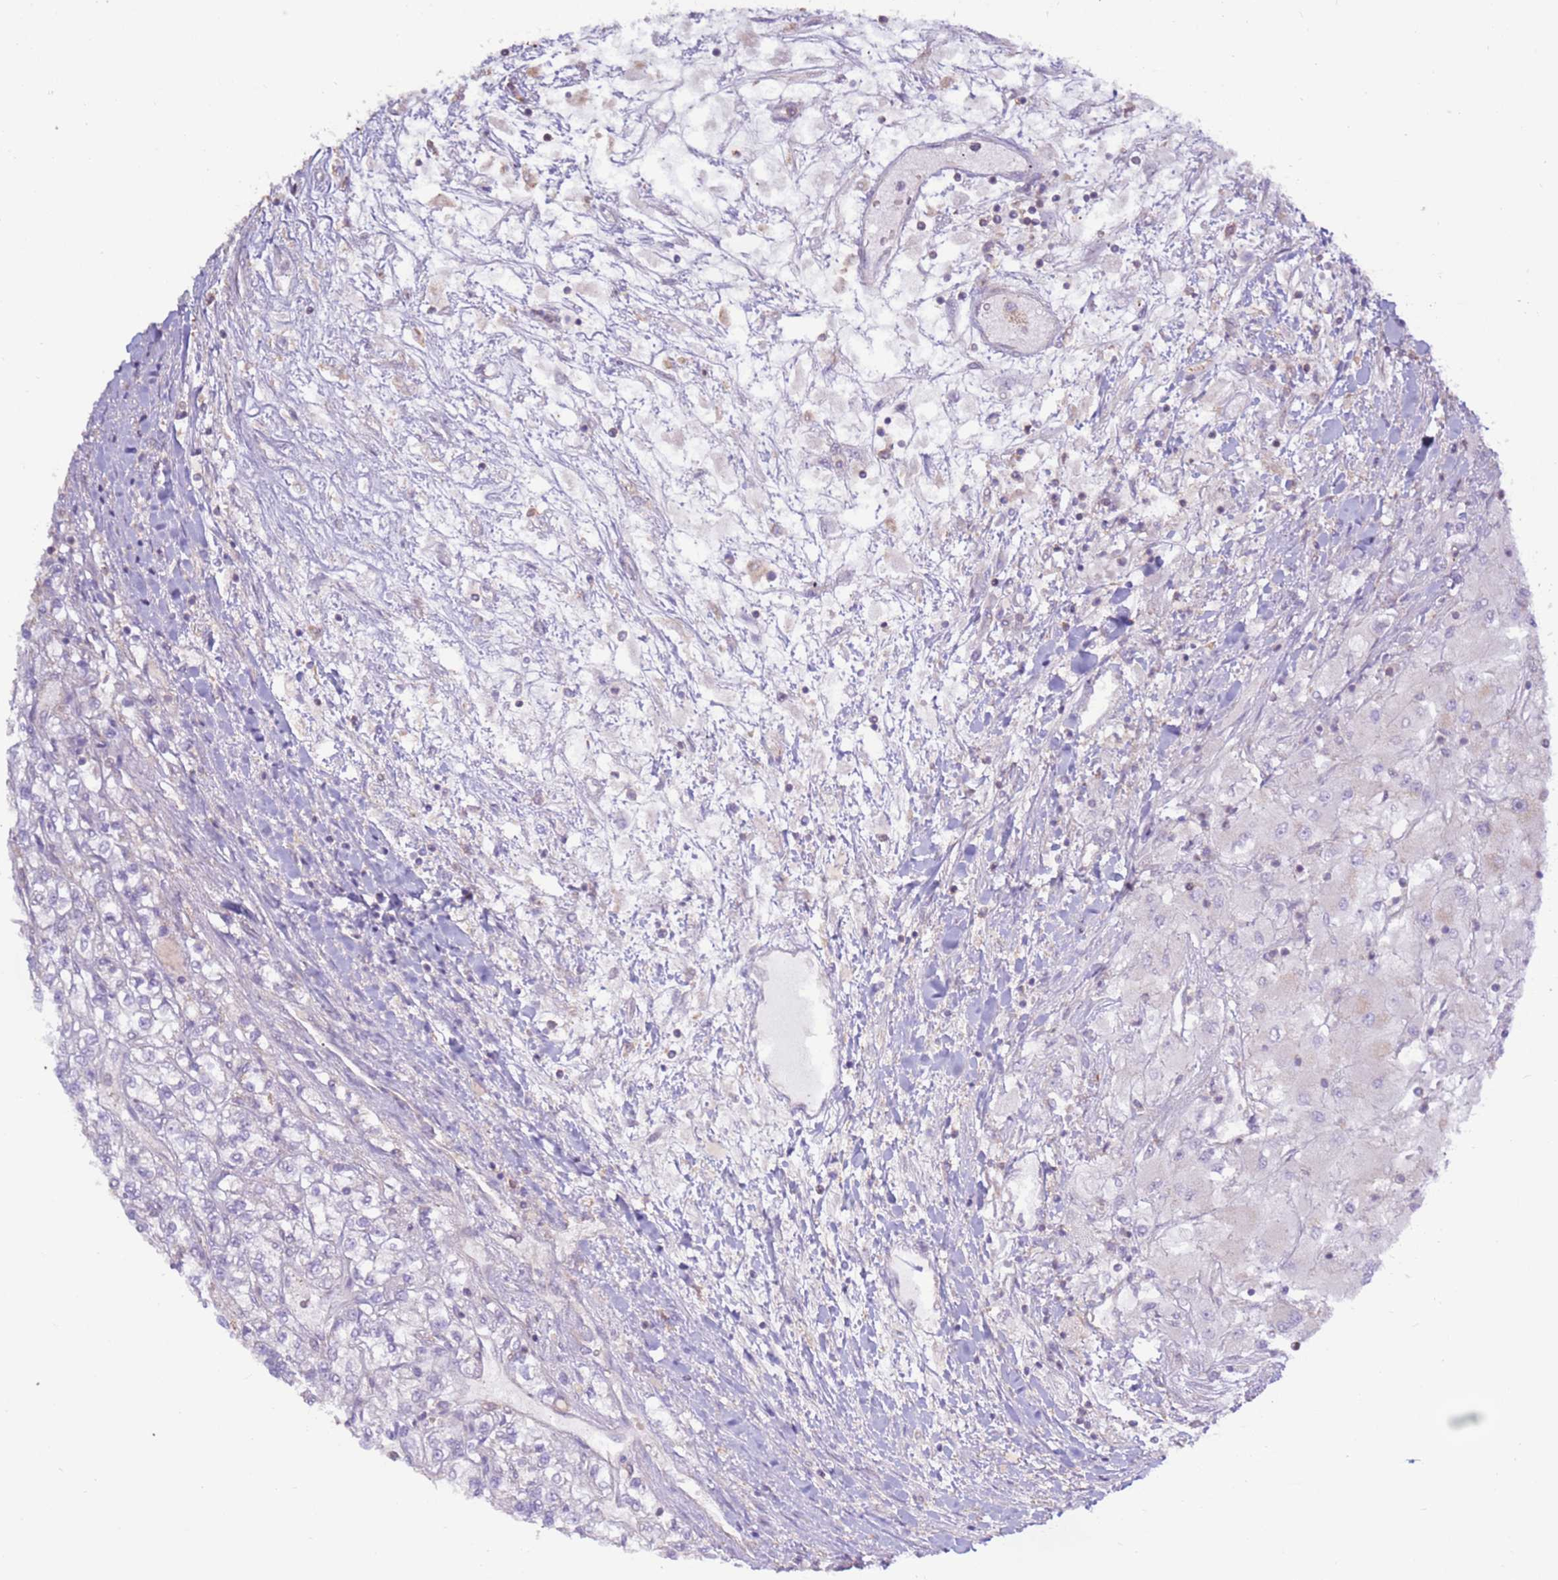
{"staining": {"intensity": "negative", "quantity": "none", "location": "none"}, "tissue": "renal cancer", "cell_type": "Tumor cells", "image_type": "cancer", "snomed": [{"axis": "morphology", "description": "Adenocarcinoma, NOS"}, {"axis": "topography", "description": "Kidney"}], "caption": "Tumor cells are negative for protein expression in human renal cancer. (Stains: DAB (3,3'-diaminobenzidine) immunohistochemistry (IHC) with hematoxylin counter stain, Microscopy: brightfield microscopy at high magnification).", "gene": "EVA1B", "patient": {"sex": "male", "age": 80}}